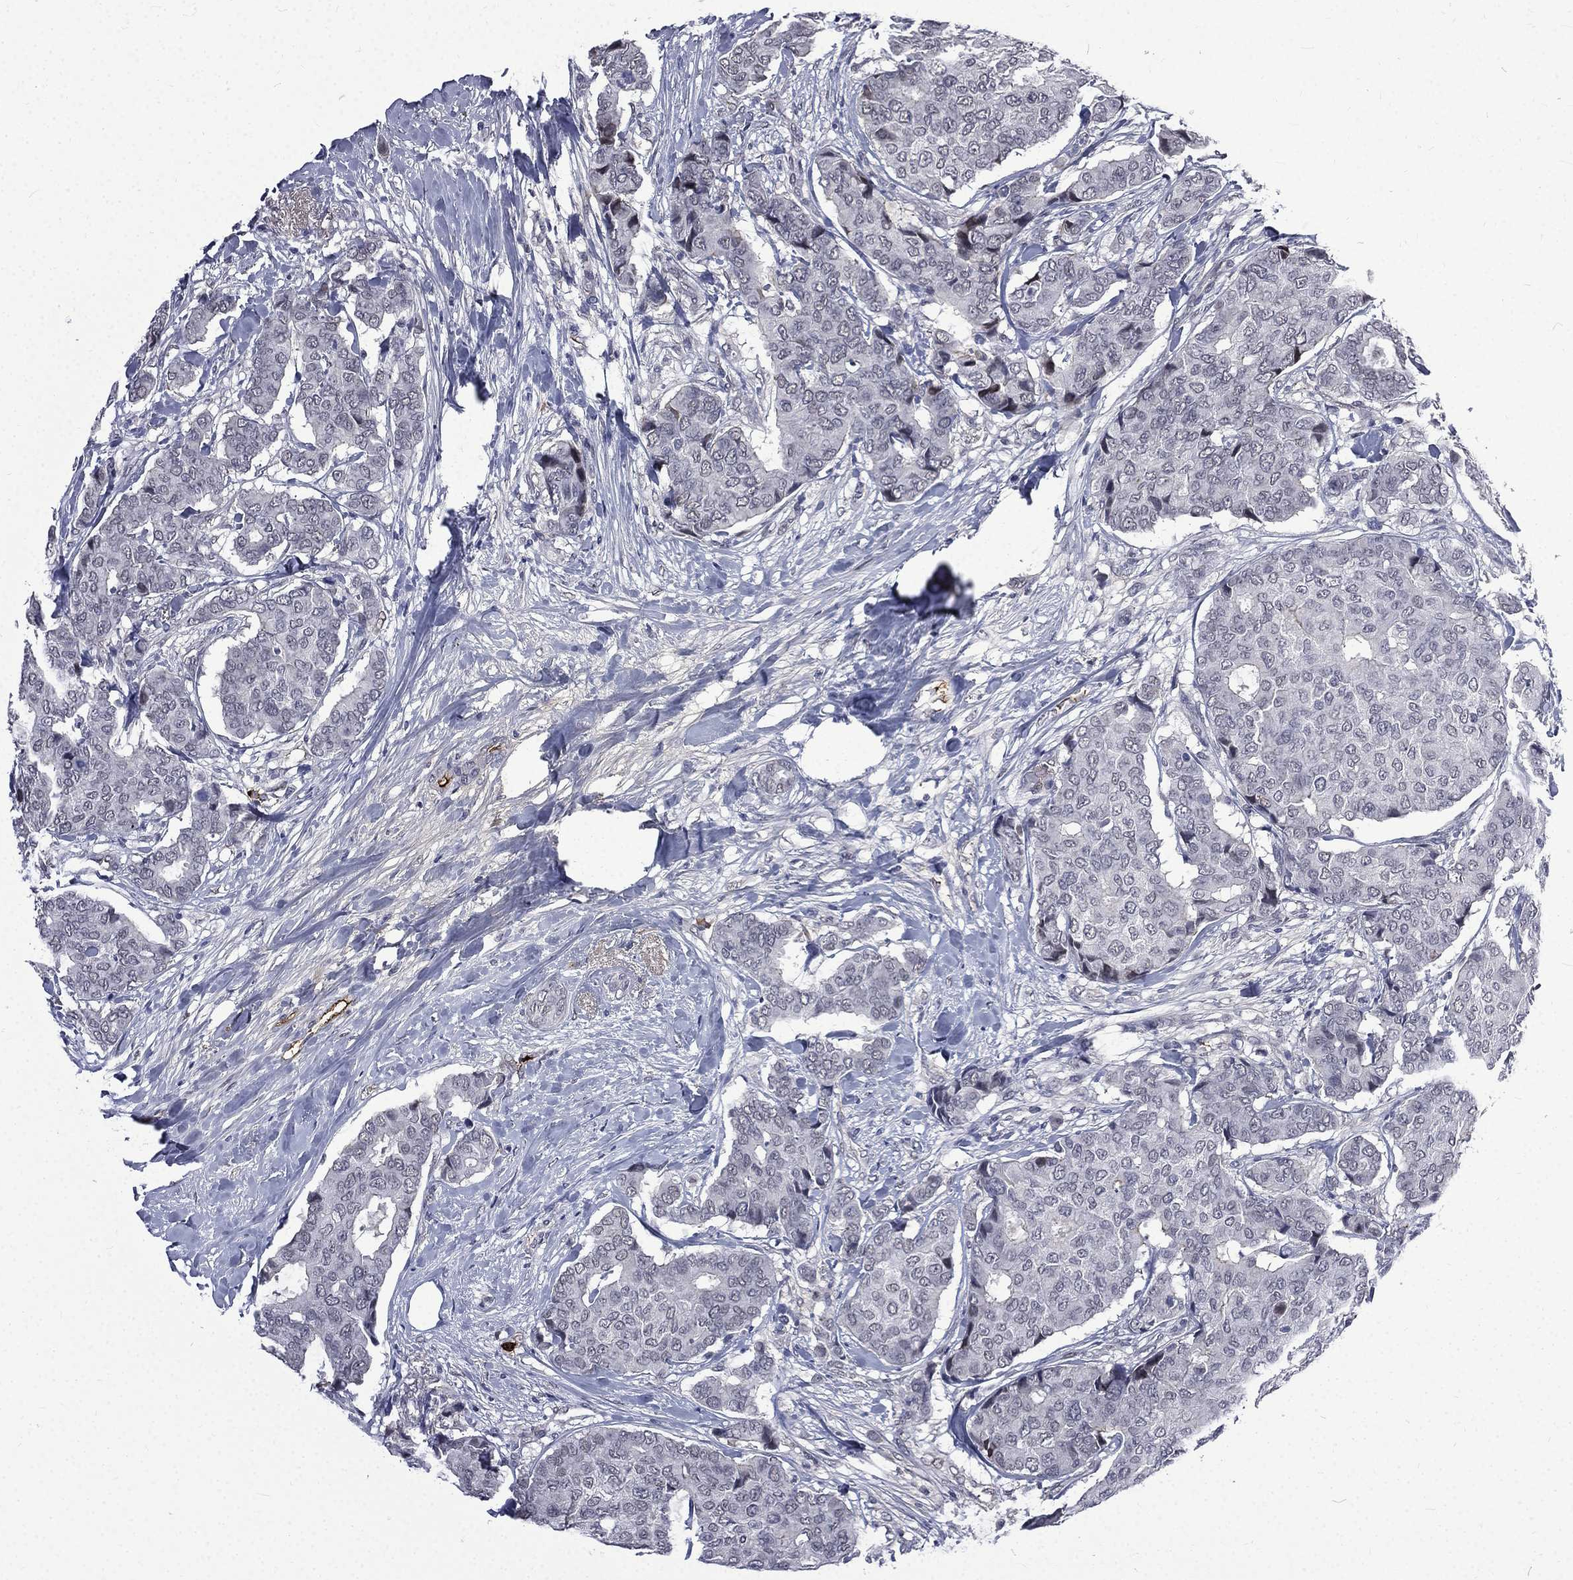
{"staining": {"intensity": "negative", "quantity": "none", "location": "none"}, "tissue": "breast cancer", "cell_type": "Tumor cells", "image_type": "cancer", "snomed": [{"axis": "morphology", "description": "Duct carcinoma"}, {"axis": "topography", "description": "Breast"}], "caption": "High magnification brightfield microscopy of invasive ductal carcinoma (breast) stained with DAB (brown) and counterstained with hematoxylin (blue): tumor cells show no significant staining.", "gene": "FGG", "patient": {"sex": "female", "age": 75}}